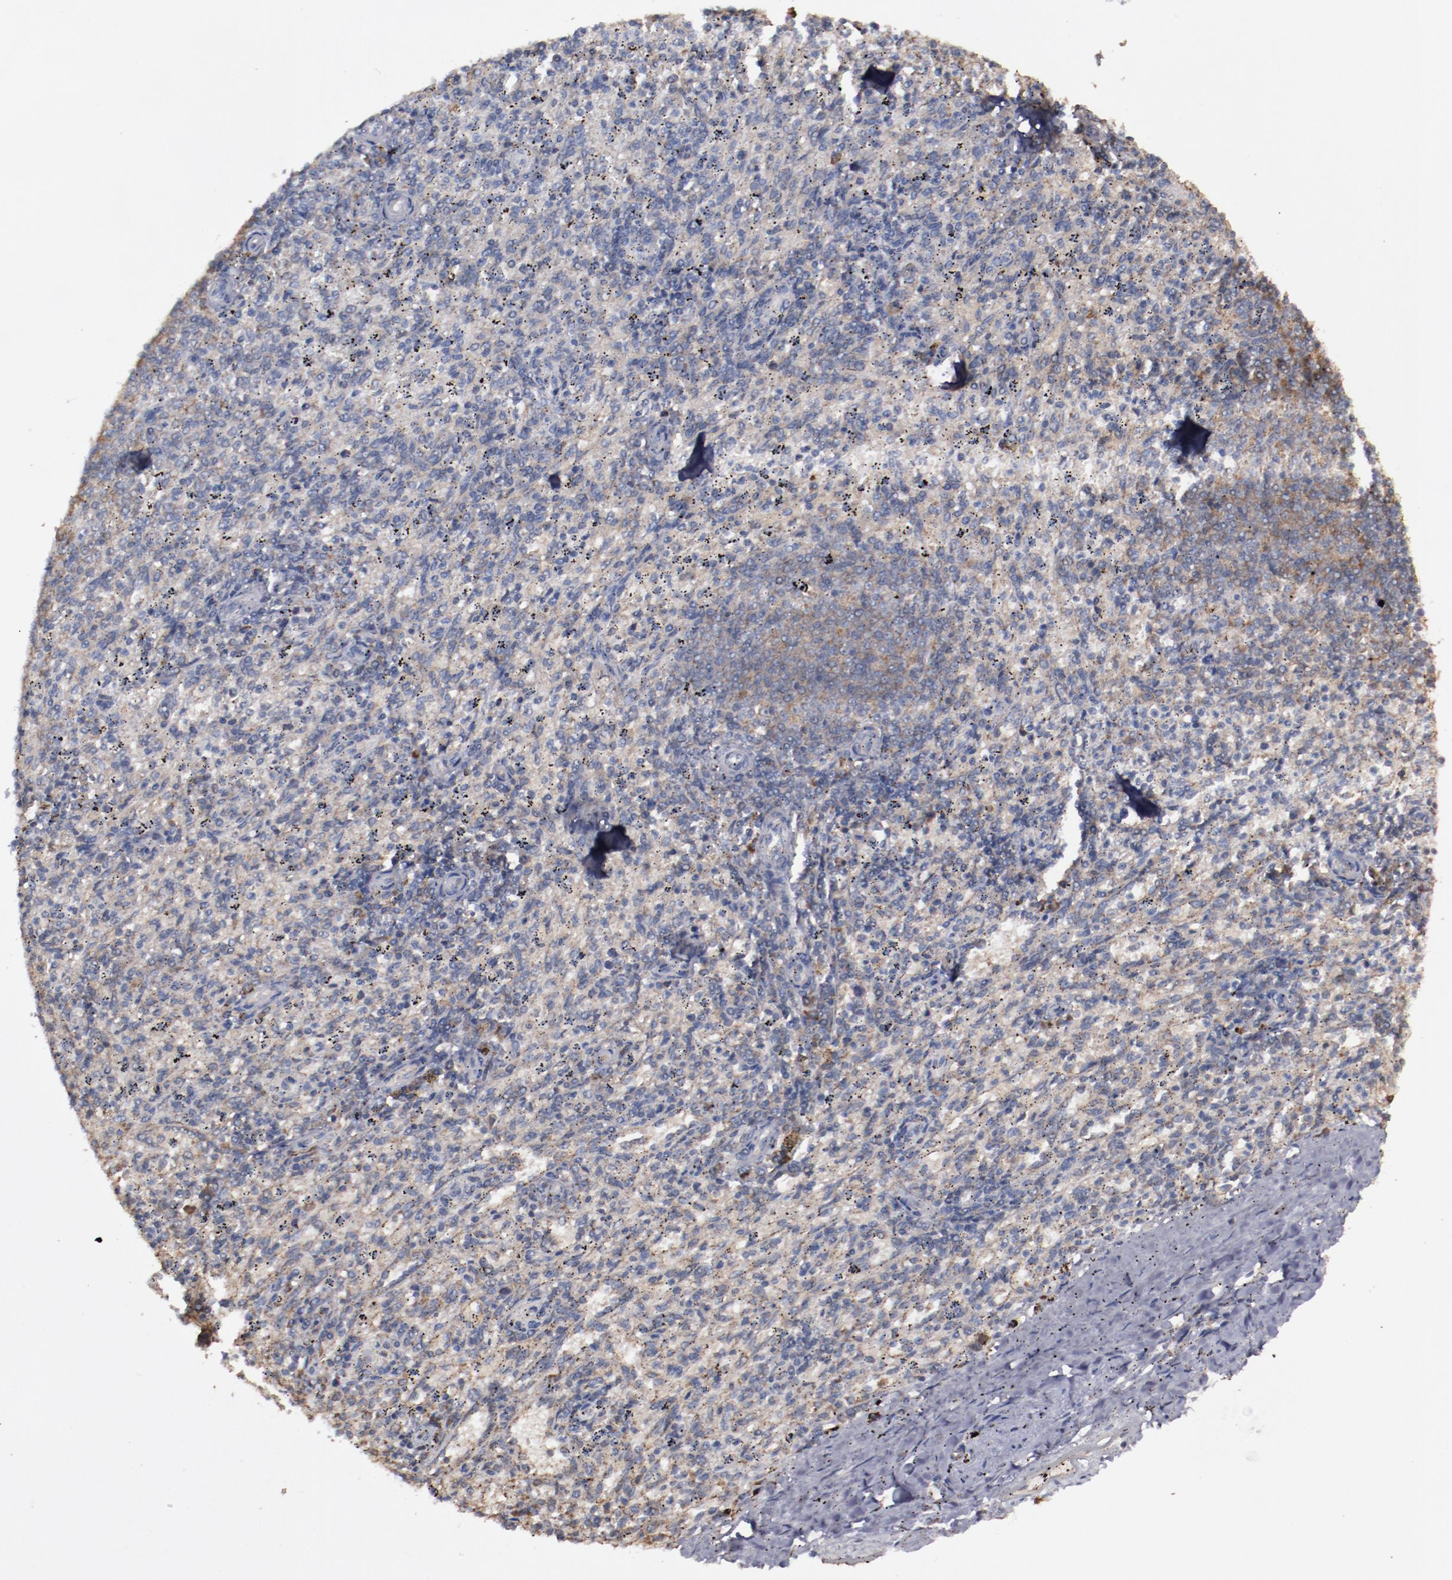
{"staining": {"intensity": "moderate", "quantity": ">75%", "location": "cytoplasmic/membranous"}, "tissue": "spleen", "cell_type": "Cells in red pulp", "image_type": "normal", "snomed": [{"axis": "morphology", "description": "Normal tissue, NOS"}, {"axis": "topography", "description": "Spleen"}], "caption": "An immunohistochemistry image of benign tissue is shown. Protein staining in brown shows moderate cytoplasmic/membranous positivity in spleen within cells in red pulp.", "gene": "RPS4X", "patient": {"sex": "female", "age": 10}}